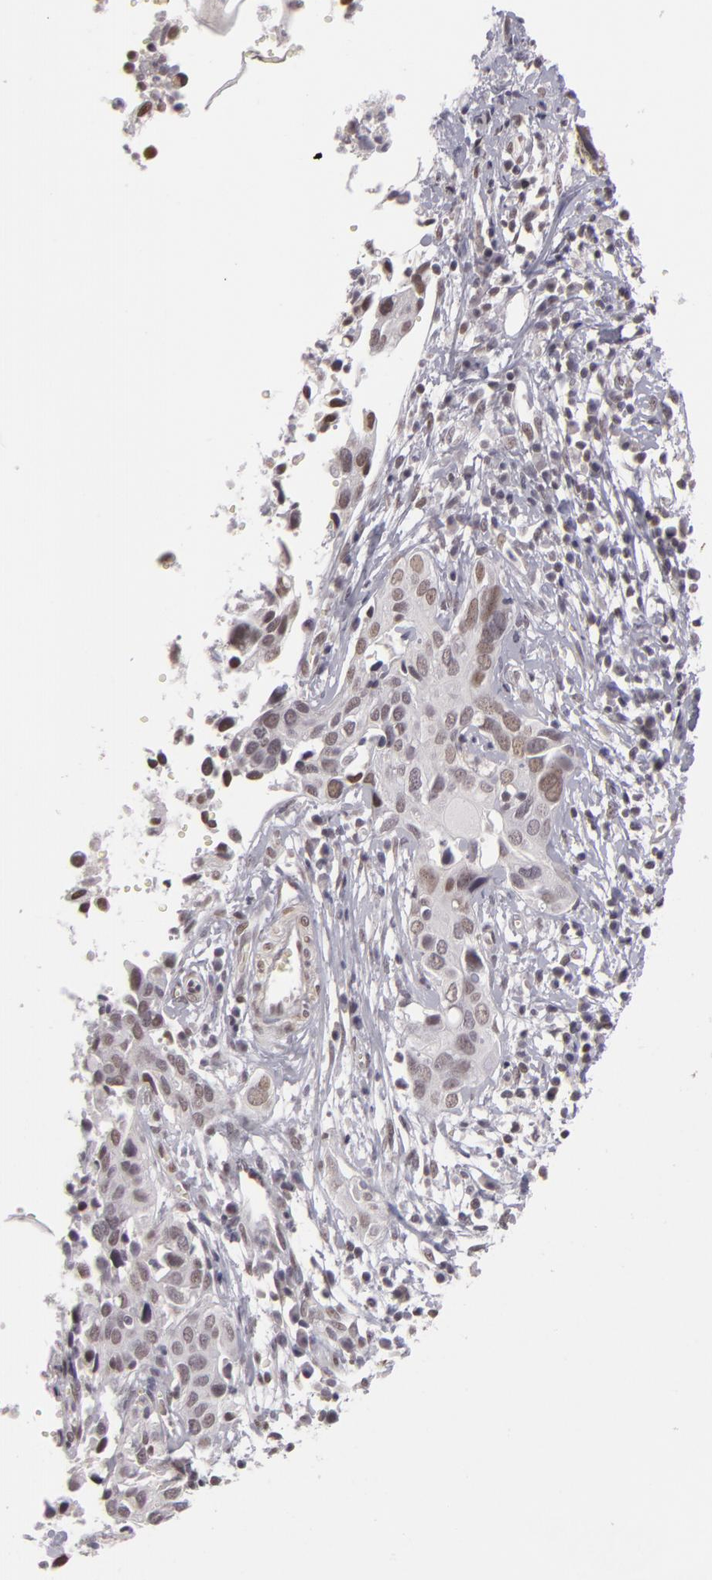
{"staining": {"intensity": "weak", "quantity": ">75%", "location": "nuclear"}, "tissue": "cervical cancer", "cell_type": "Tumor cells", "image_type": "cancer", "snomed": [{"axis": "morphology", "description": "Normal tissue, NOS"}, {"axis": "morphology", "description": "Squamous cell carcinoma, NOS"}, {"axis": "topography", "description": "Cervix"}], "caption": "There is low levels of weak nuclear positivity in tumor cells of cervical cancer (squamous cell carcinoma), as demonstrated by immunohistochemical staining (brown color).", "gene": "RRP7A", "patient": {"sex": "female", "age": 45}}